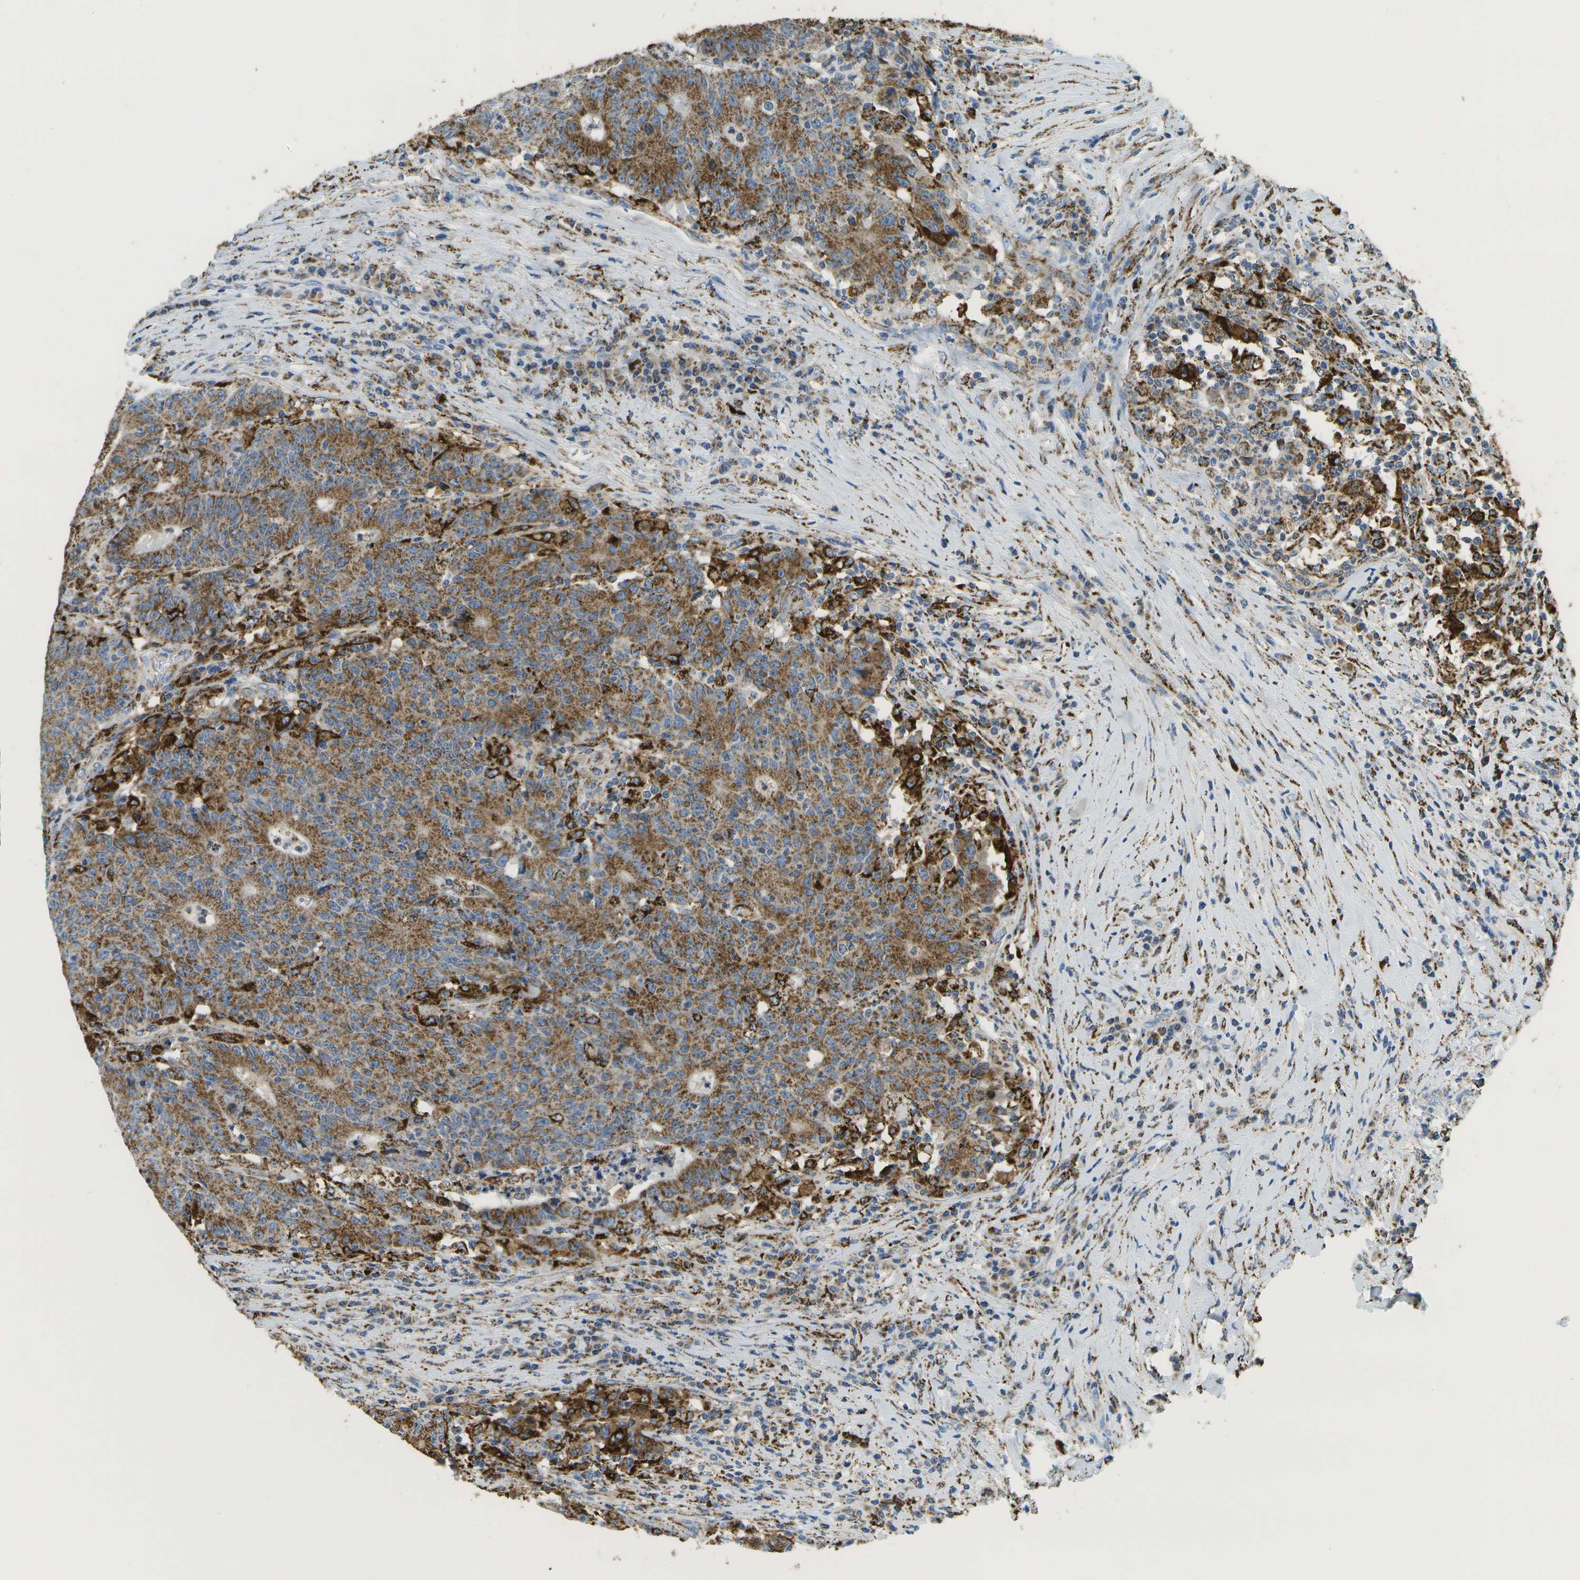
{"staining": {"intensity": "moderate", "quantity": ">75%", "location": "cytoplasmic/membranous"}, "tissue": "colorectal cancer", "cell_type": "Tumor cells", "image_type": "cancer", "snomed": [{"axis": "morphology", "description": "Normal tissue, NOS"}, {"axis": "morphology", "description": "Adenocarcinoma, NOS"}, {"axis": "topography", "description": "Colon"}], "caption": "This image demonstrates immunohistochemistry (IHC) staining of colorectal cancer (adenocarcinoma), with medium moderate cytoplasmic/membranous expression in about >75% of tumor cells.", "gene": "HLCS", "patient": {"sex": "female", "age": 75}}